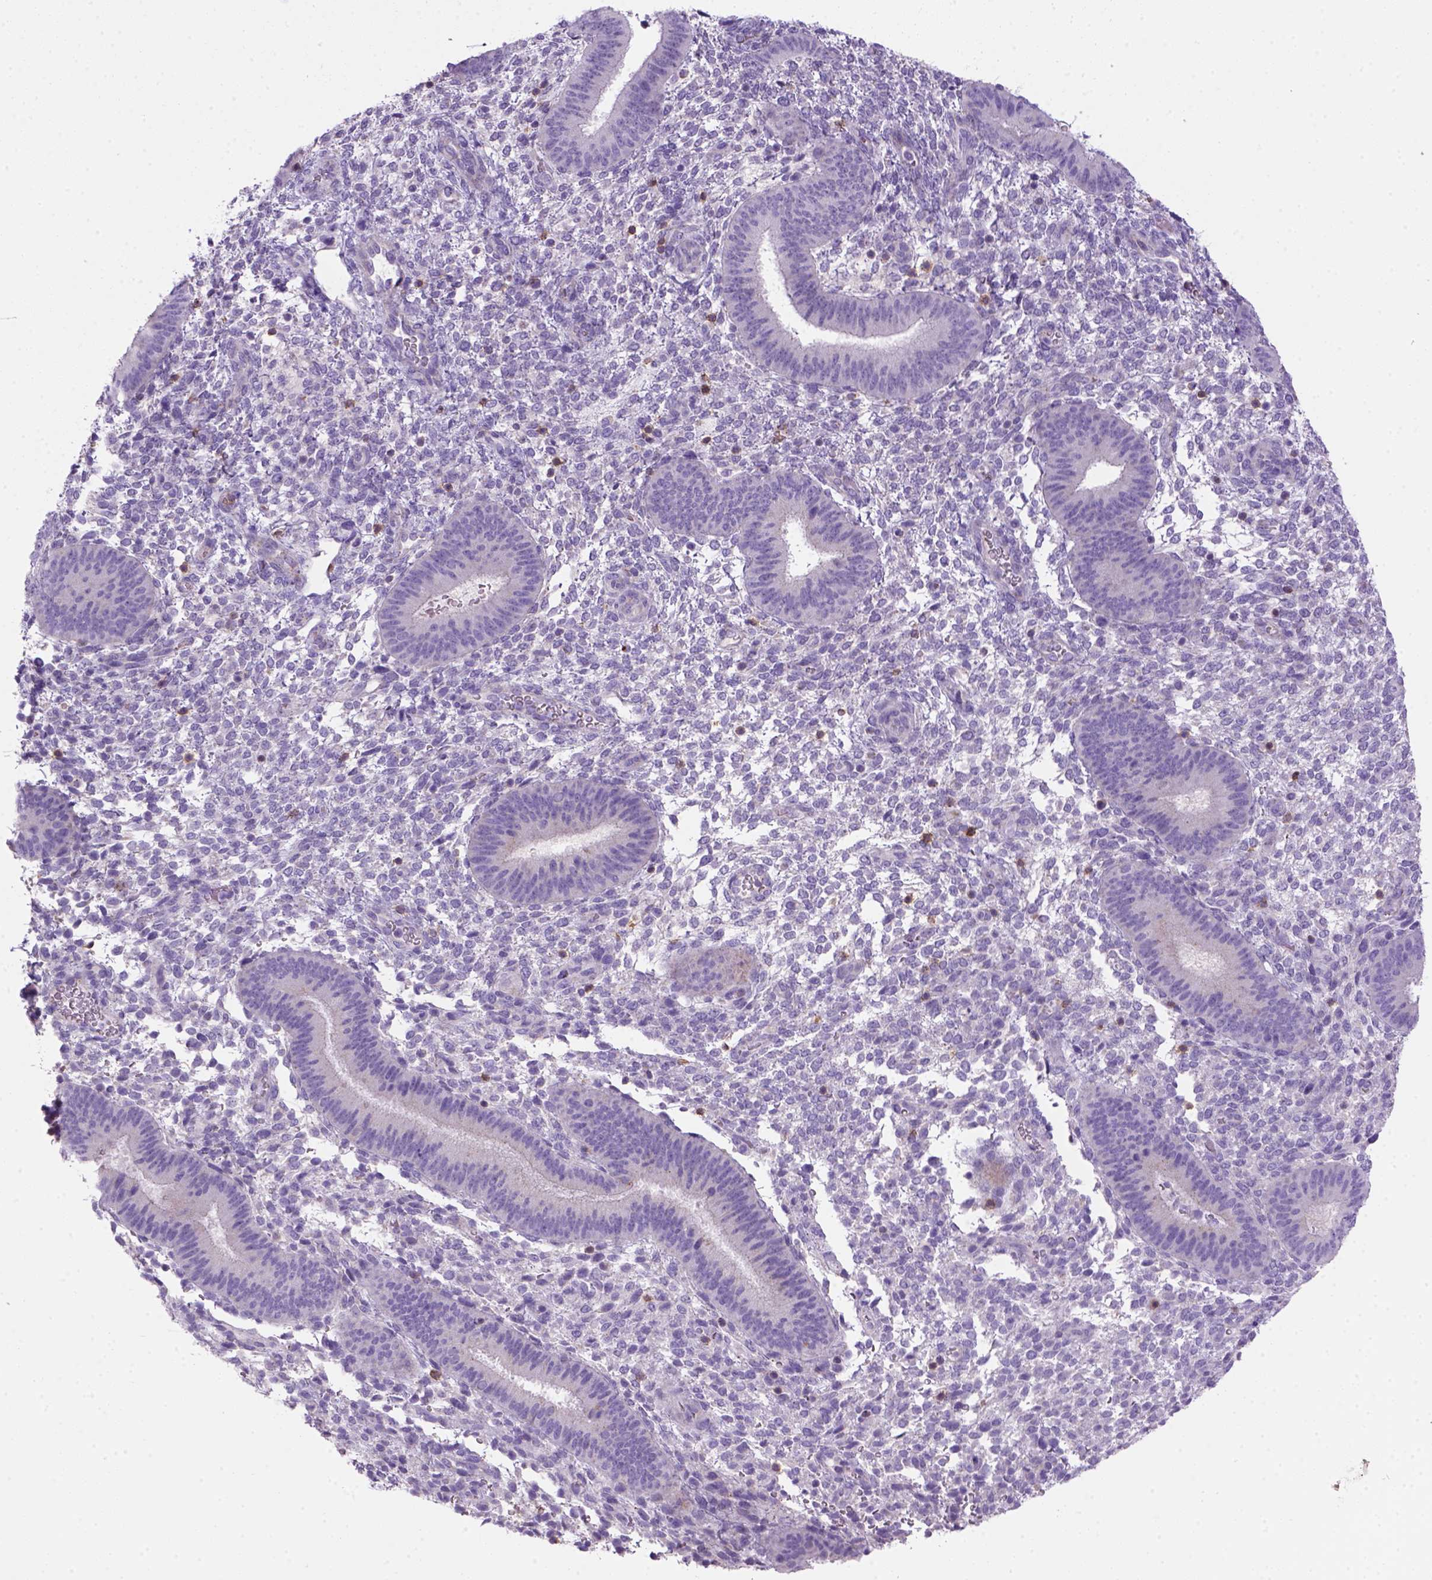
{"staining": {"intensity": "negative", "quantity": "none", "location": "none"}, "tissue": "endometrium", "cell_type": "Cells in endometrial stroma", "image_type": "normal", "snomed": [{"axis": "morphology", "description": "Normal tissue, NOS"}, {"axis": "topography", "description": "Endometrium"}], "caption": "Immunohistochemistry micrograph of normal endometrium: human endometrium stained with DAB exhibits no significant protein positivity in cells in endometrial stroma.", "gene": "CD3E", "patient": {"sex": "female", "age": 39}}